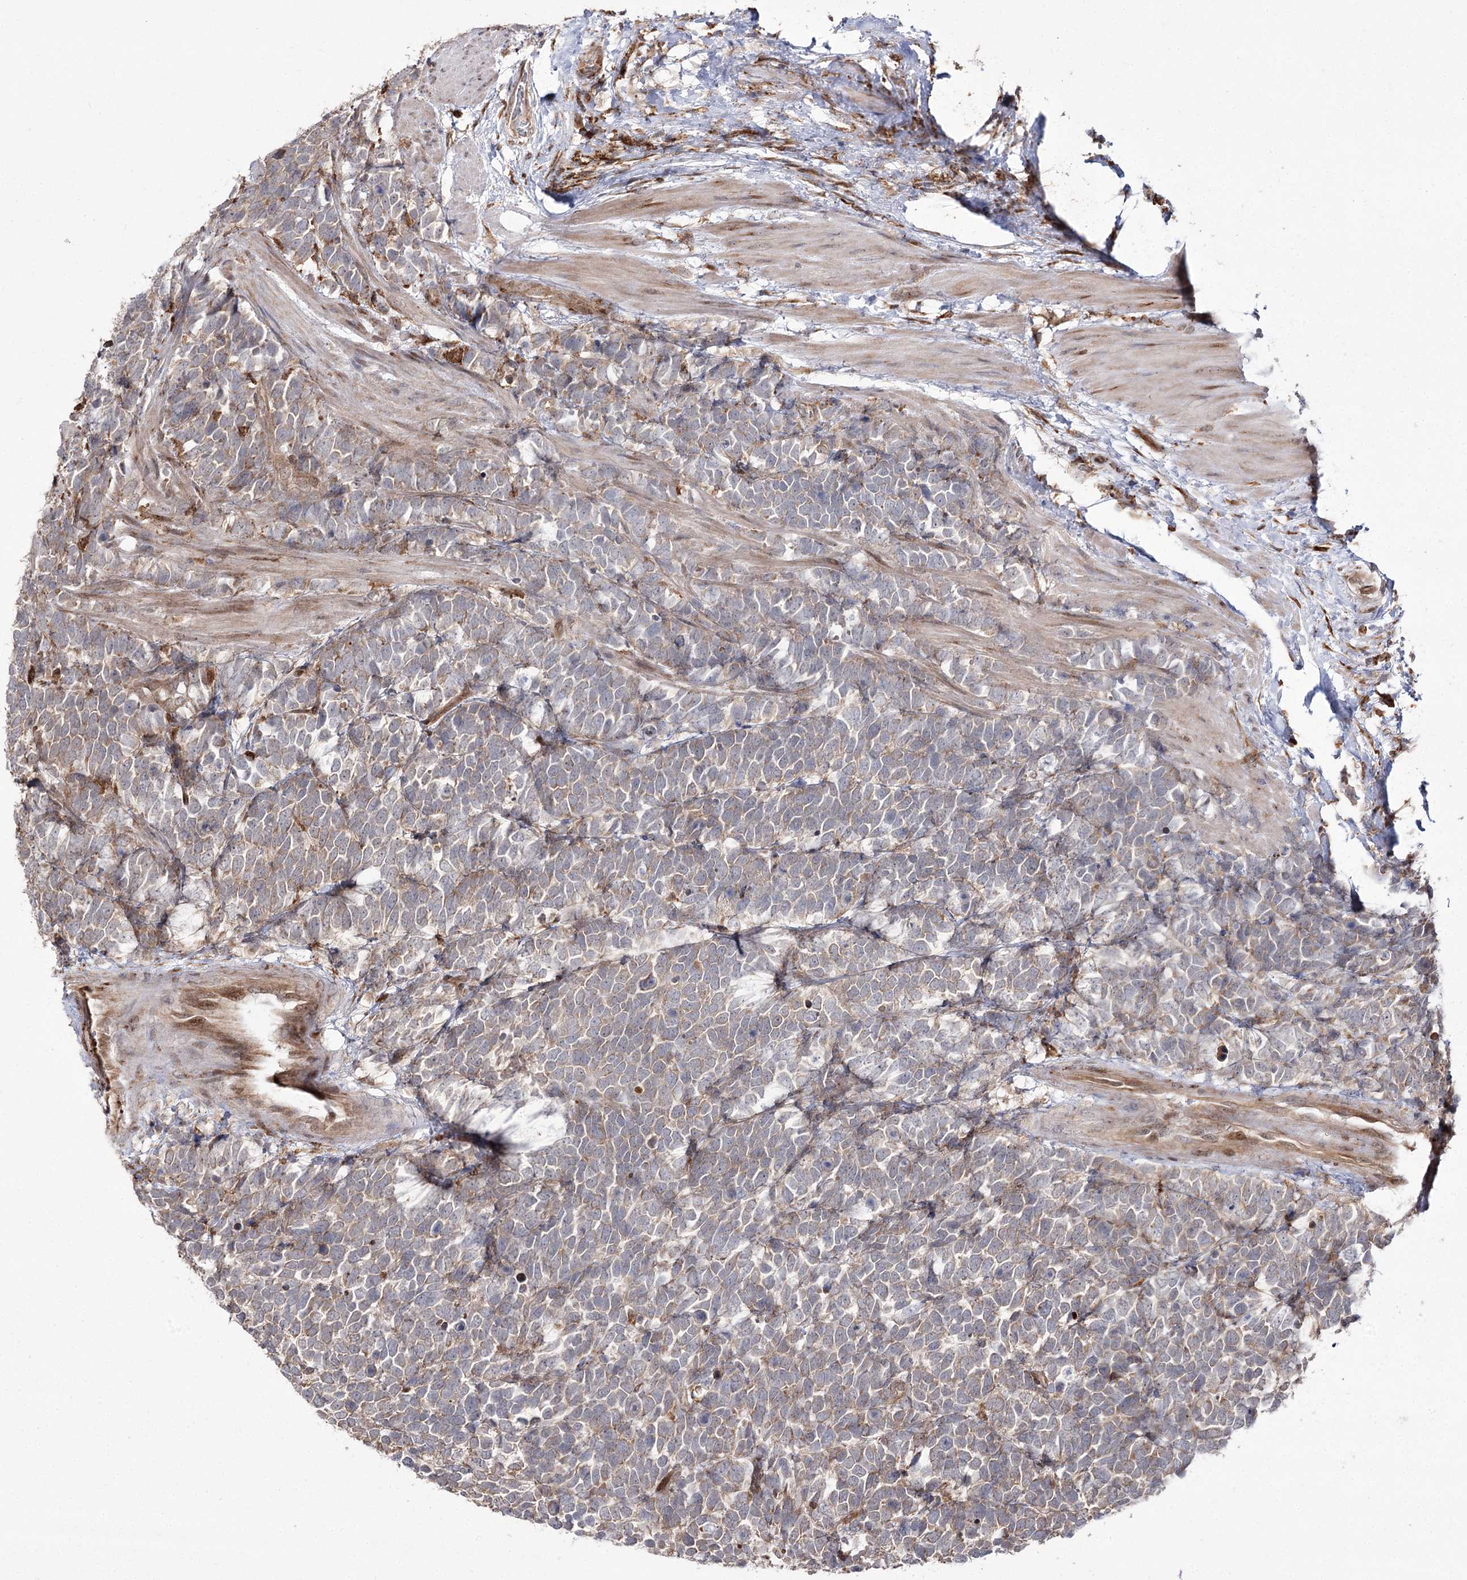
{"staining": {"intensity": "weak", "quantity": ">75%", "location": "cytoplasmic/membranous"}, "tissue": "urothelial cancer", "cell_type": "Tumor cells", "image_type": "cancer", "snomed": [{"axis": "morphology", "description": "Urothelial carcinoma, High grade"}, {"axis": "topography", "description": "Urinary bladder"}], "caption": "Urothelial cancer was stained to show a protein in brown. There is low levels of weak cytoplasmic/membranous positivity in about >75% of tumor cells. The staining was performed using DAB (3,3'-diaminobenzidine), with brown indicating positive protein expression. Nuclei are stained blue with hematoxylin.", "gene": "FANCL", "patient": {"sex": "female", "age": 82}}